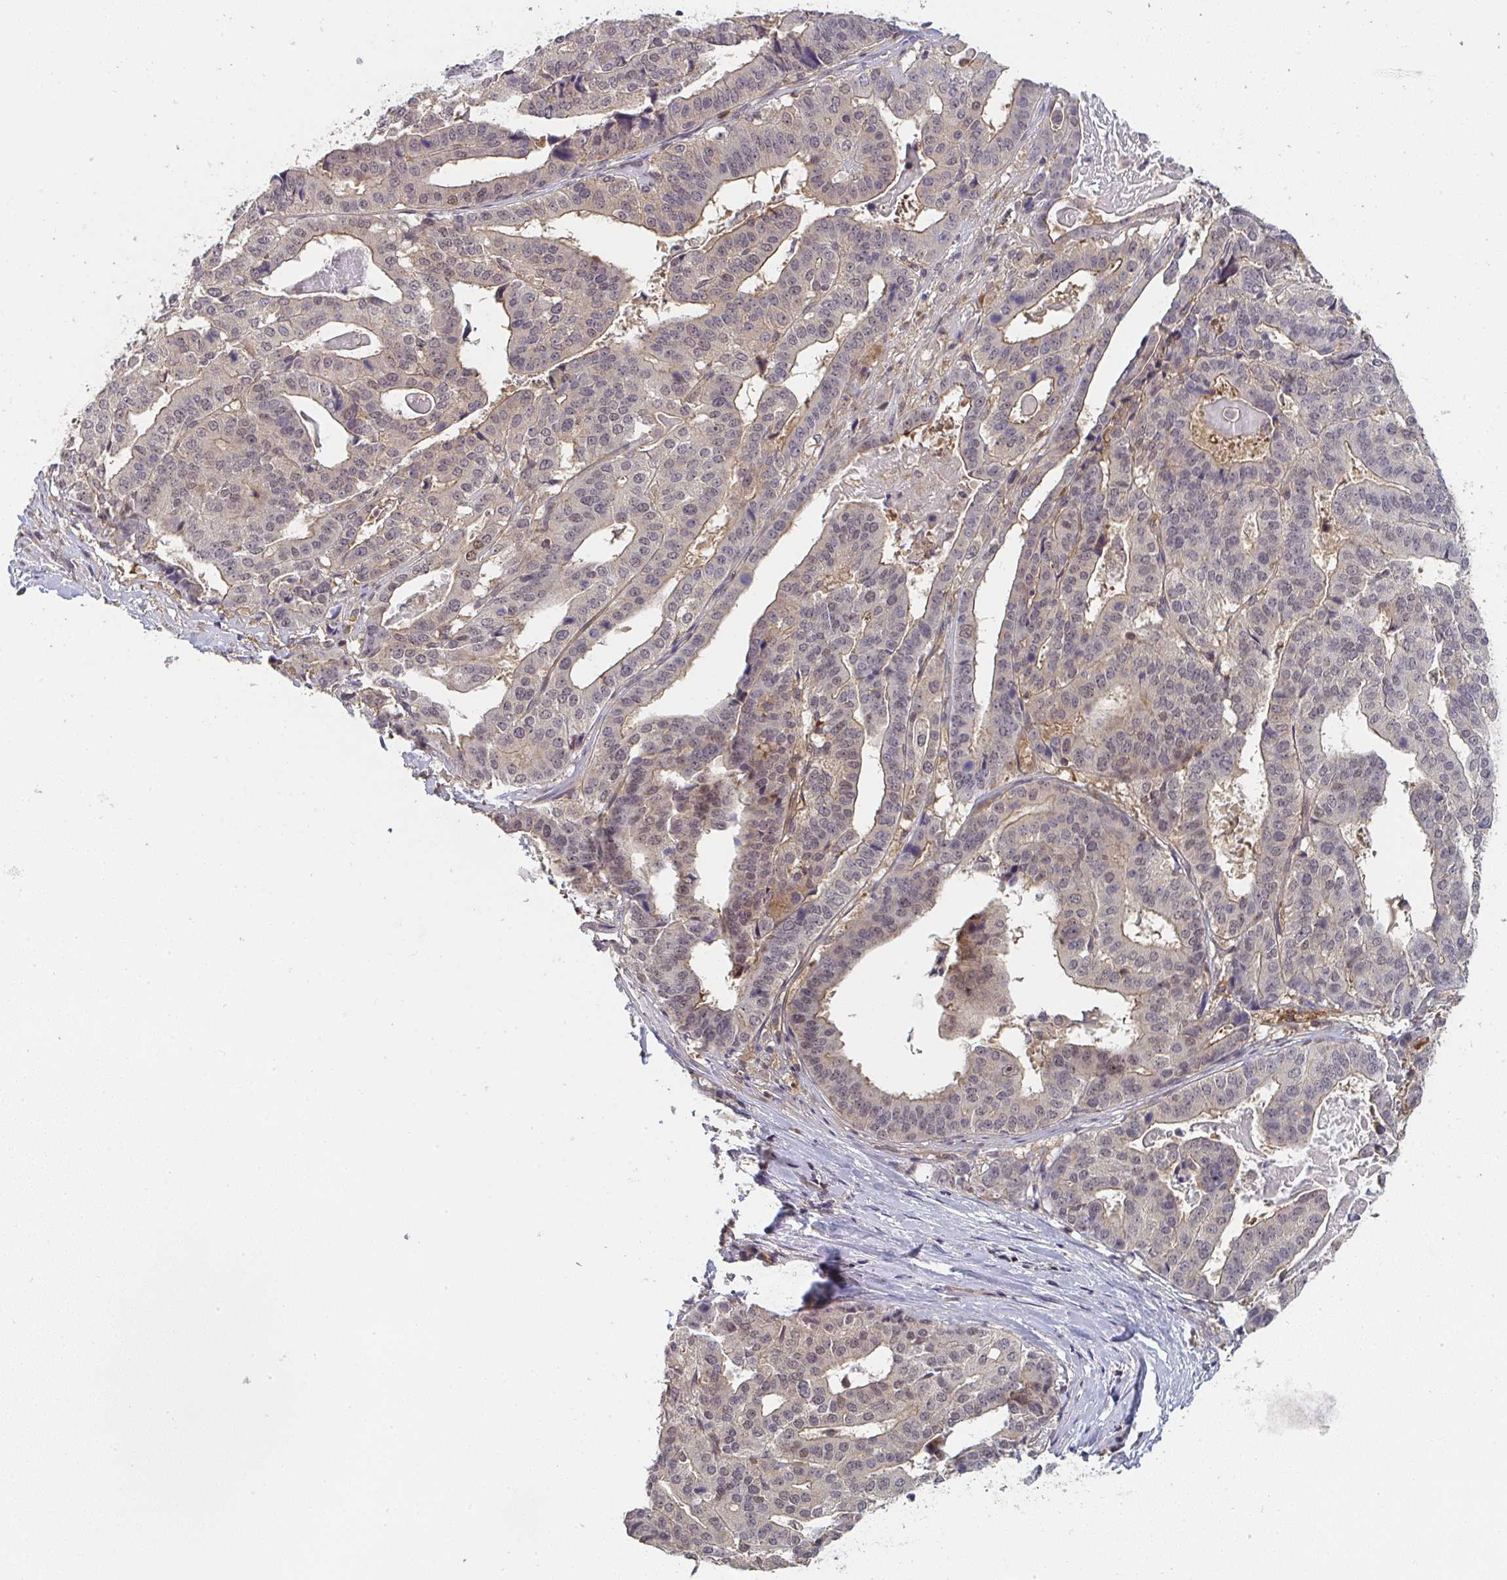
{"staining": {"intensity": "weak", "quantity": "<25%", "location": "cytoplasmic/membranous"}, "tissue": "stomach cancer", "cell_type": "Tumor cells", "image_type": "cancer", "snomed": [{"axis": "morphology", "description": "Adenocarcinoma, NOS"}, {"axis": "topography", "description": "Stomach"}], "caption": "The immunohistochemistry (IHC) histopathology image has no significant expression in tumor cells of stomach cancer tissue.", "gene": "RANGRF", "patient": {"sex": "male", "age": 48}}